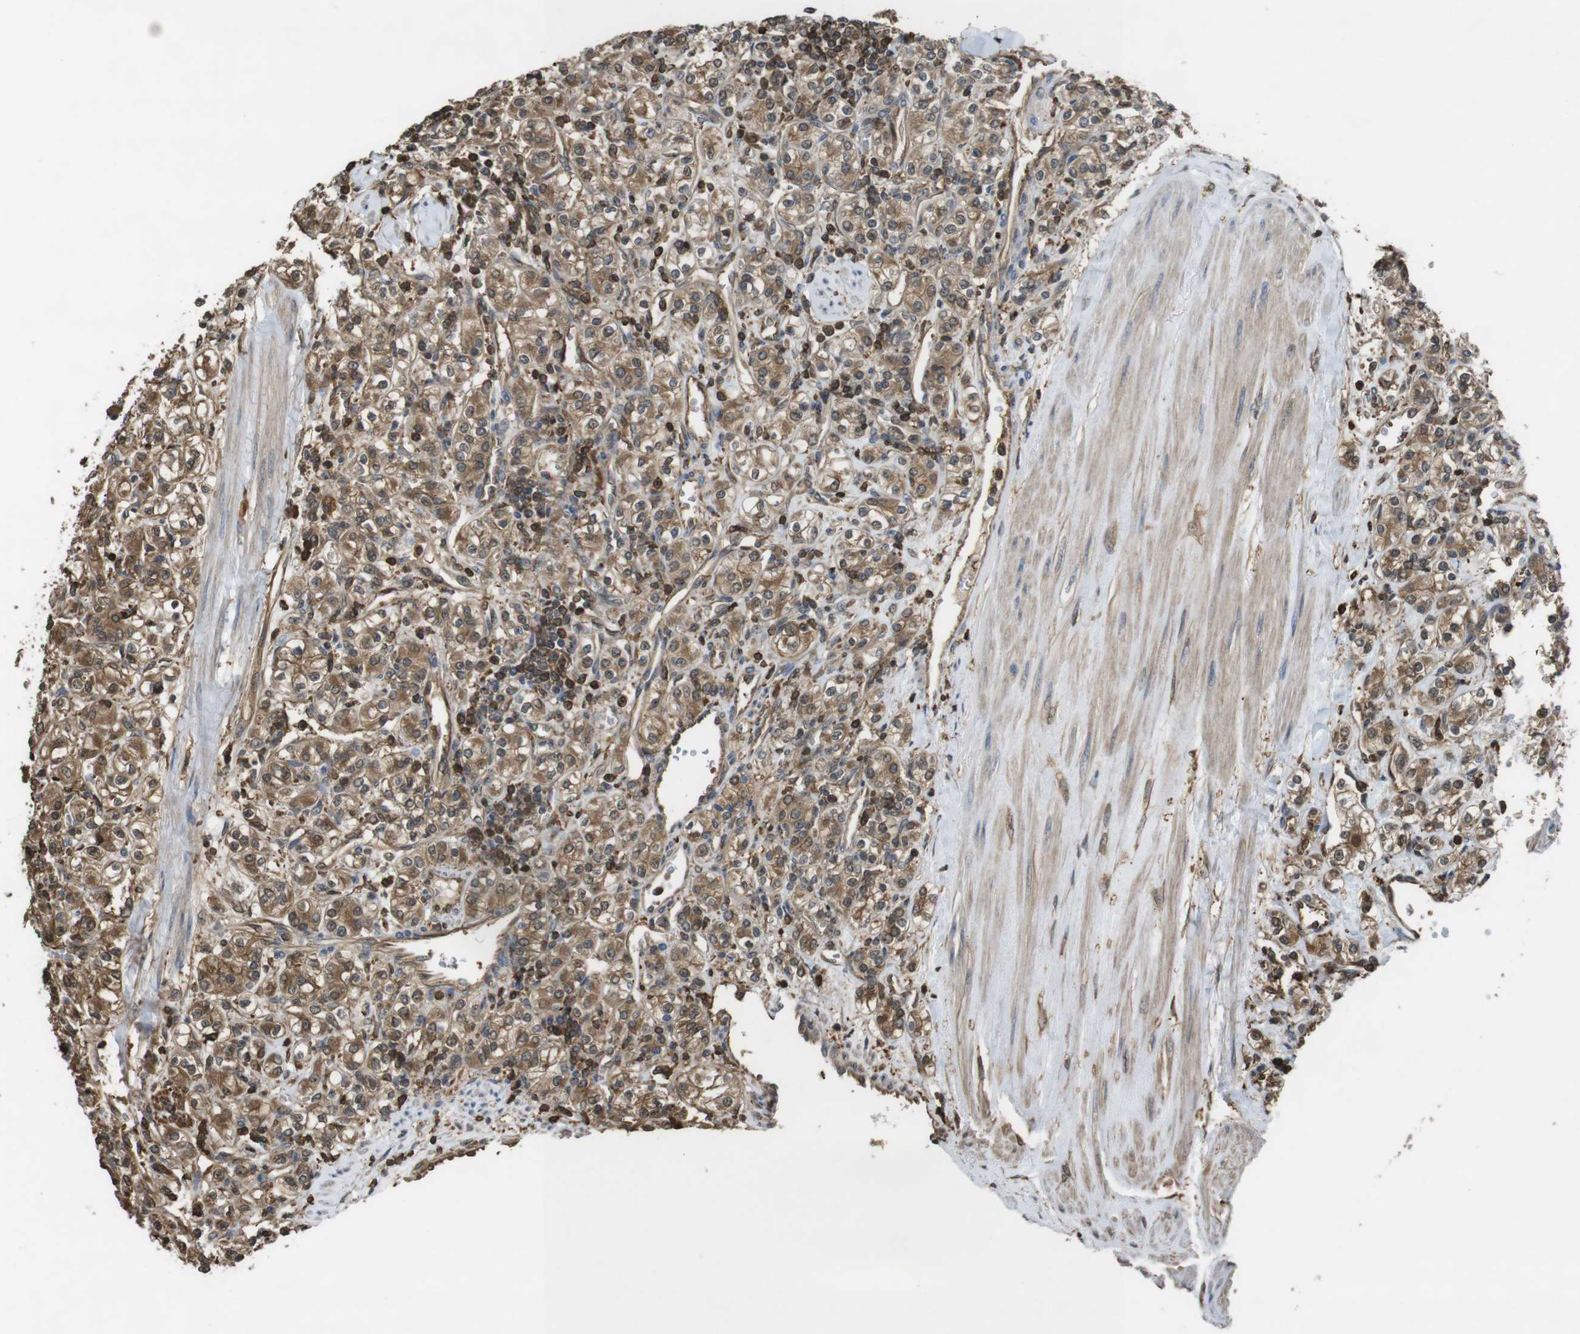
{"staining": {"intensity": "moderate", "quantity": ">75%", "location": "cytoplasmic/membranous"}, "tissue": "renal cancer", "cell_type": "Tumor cells", "image_type": "cancer", "snomed": [{"axis": "morphology", "description": "Adenocarcinoma, NOS"}, {"axis": "topography", "description": "Kidney"}], "caption": "Protein staining reveals moderate cytoplasmic/membranous expression in approximately >75% of tumor cells in renal cancer (adenocarcinoma).", "gene": "ARHGDIA", "patient": {"sex": "male", "age": 77}}